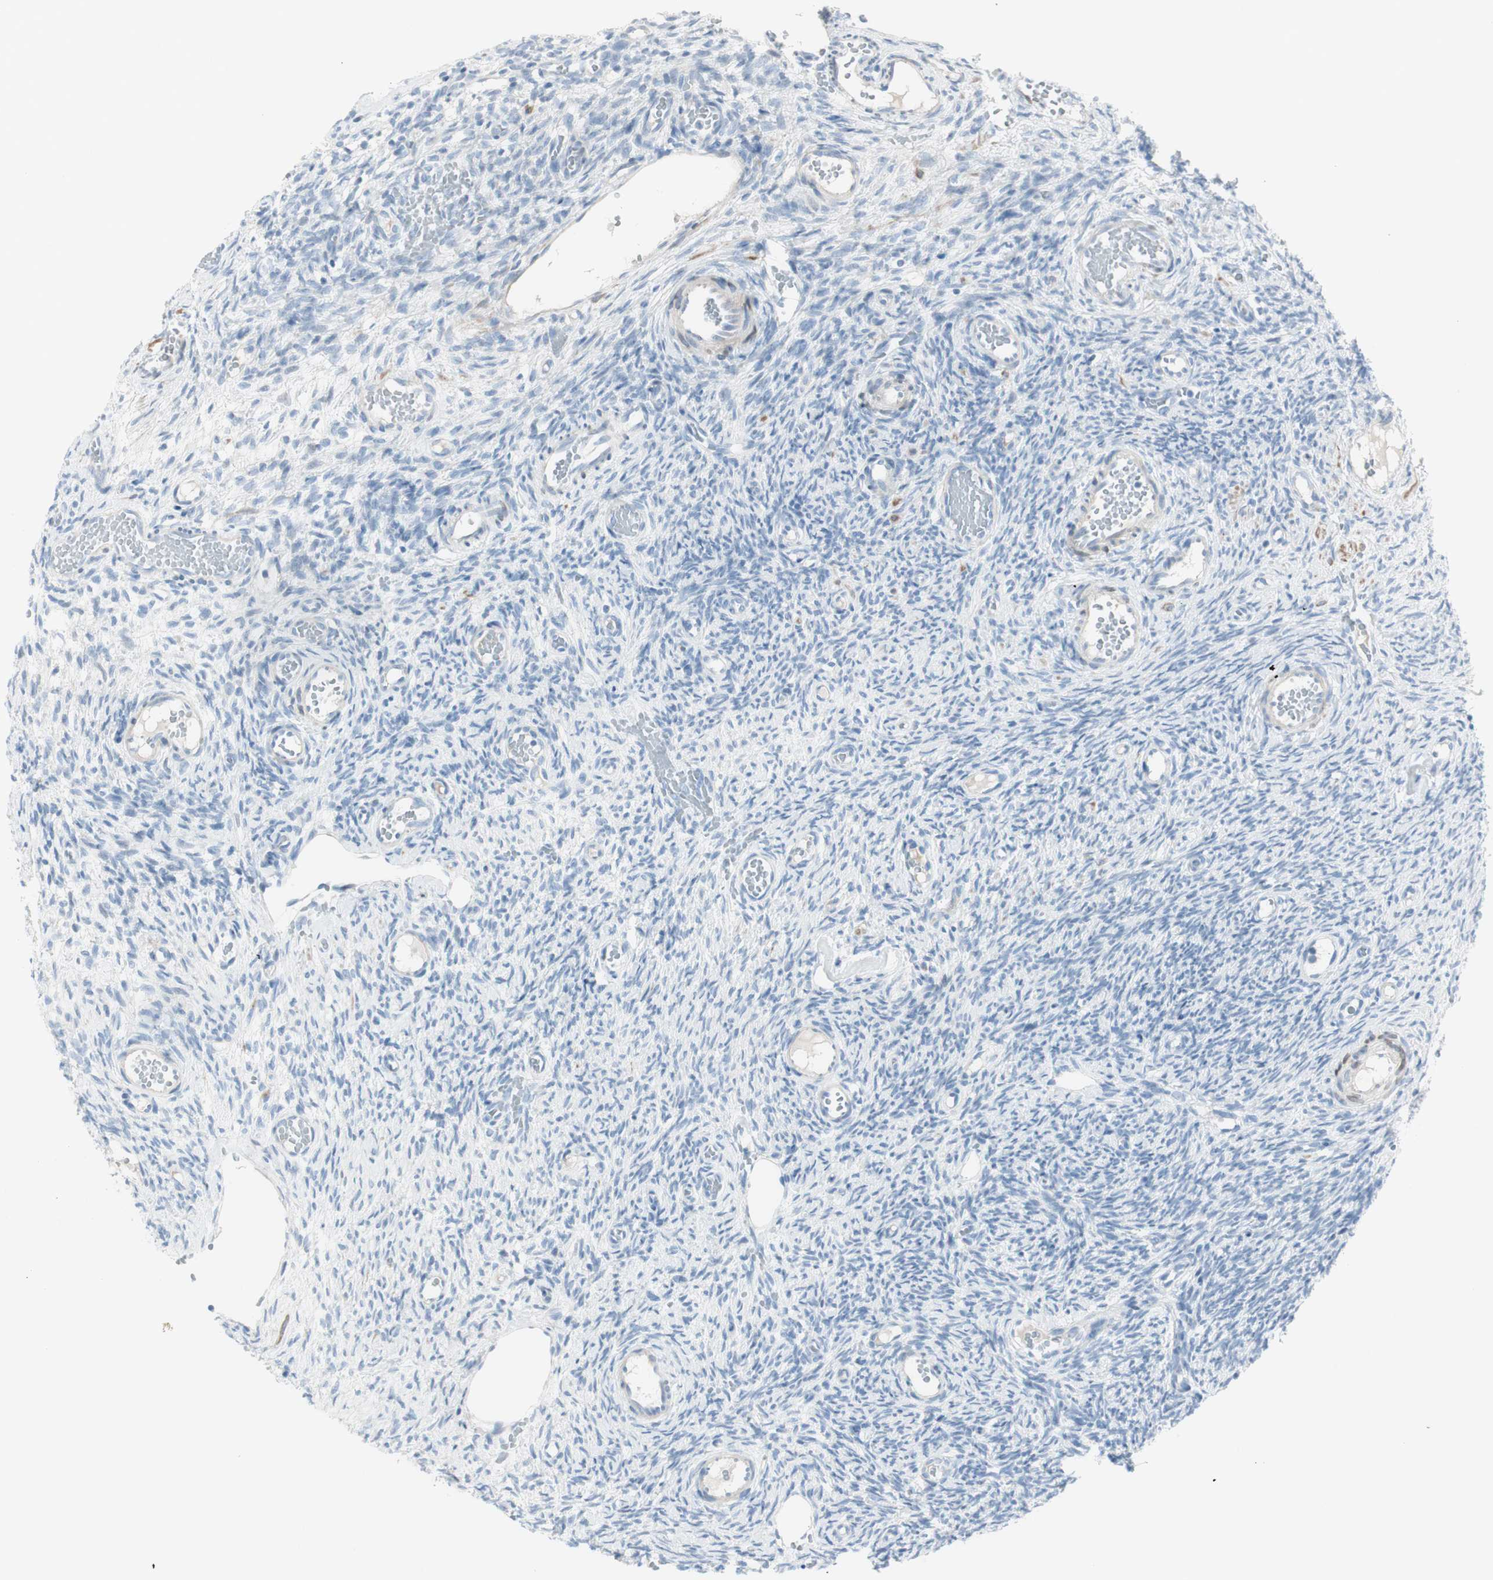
{"staining": {"intensity": "negative", "quantity": "none", "location": "none"}, "tissue": "ovary", "cell_type": "Follicle cells", "image_type": "normal", "snomed": [{"axis": "morphology", "description": "Normal tissue, NOS"}, {"axis": "topography", "description": "Ovary"}], "caption": "DAB (3,3'-diaminobenzidine) immunohistochemical staining of unremarkable human ovary shows no significant positivity in follicle cells.", "gene": "CDHR5", "patient": {"sex": "female", "age": 35}}